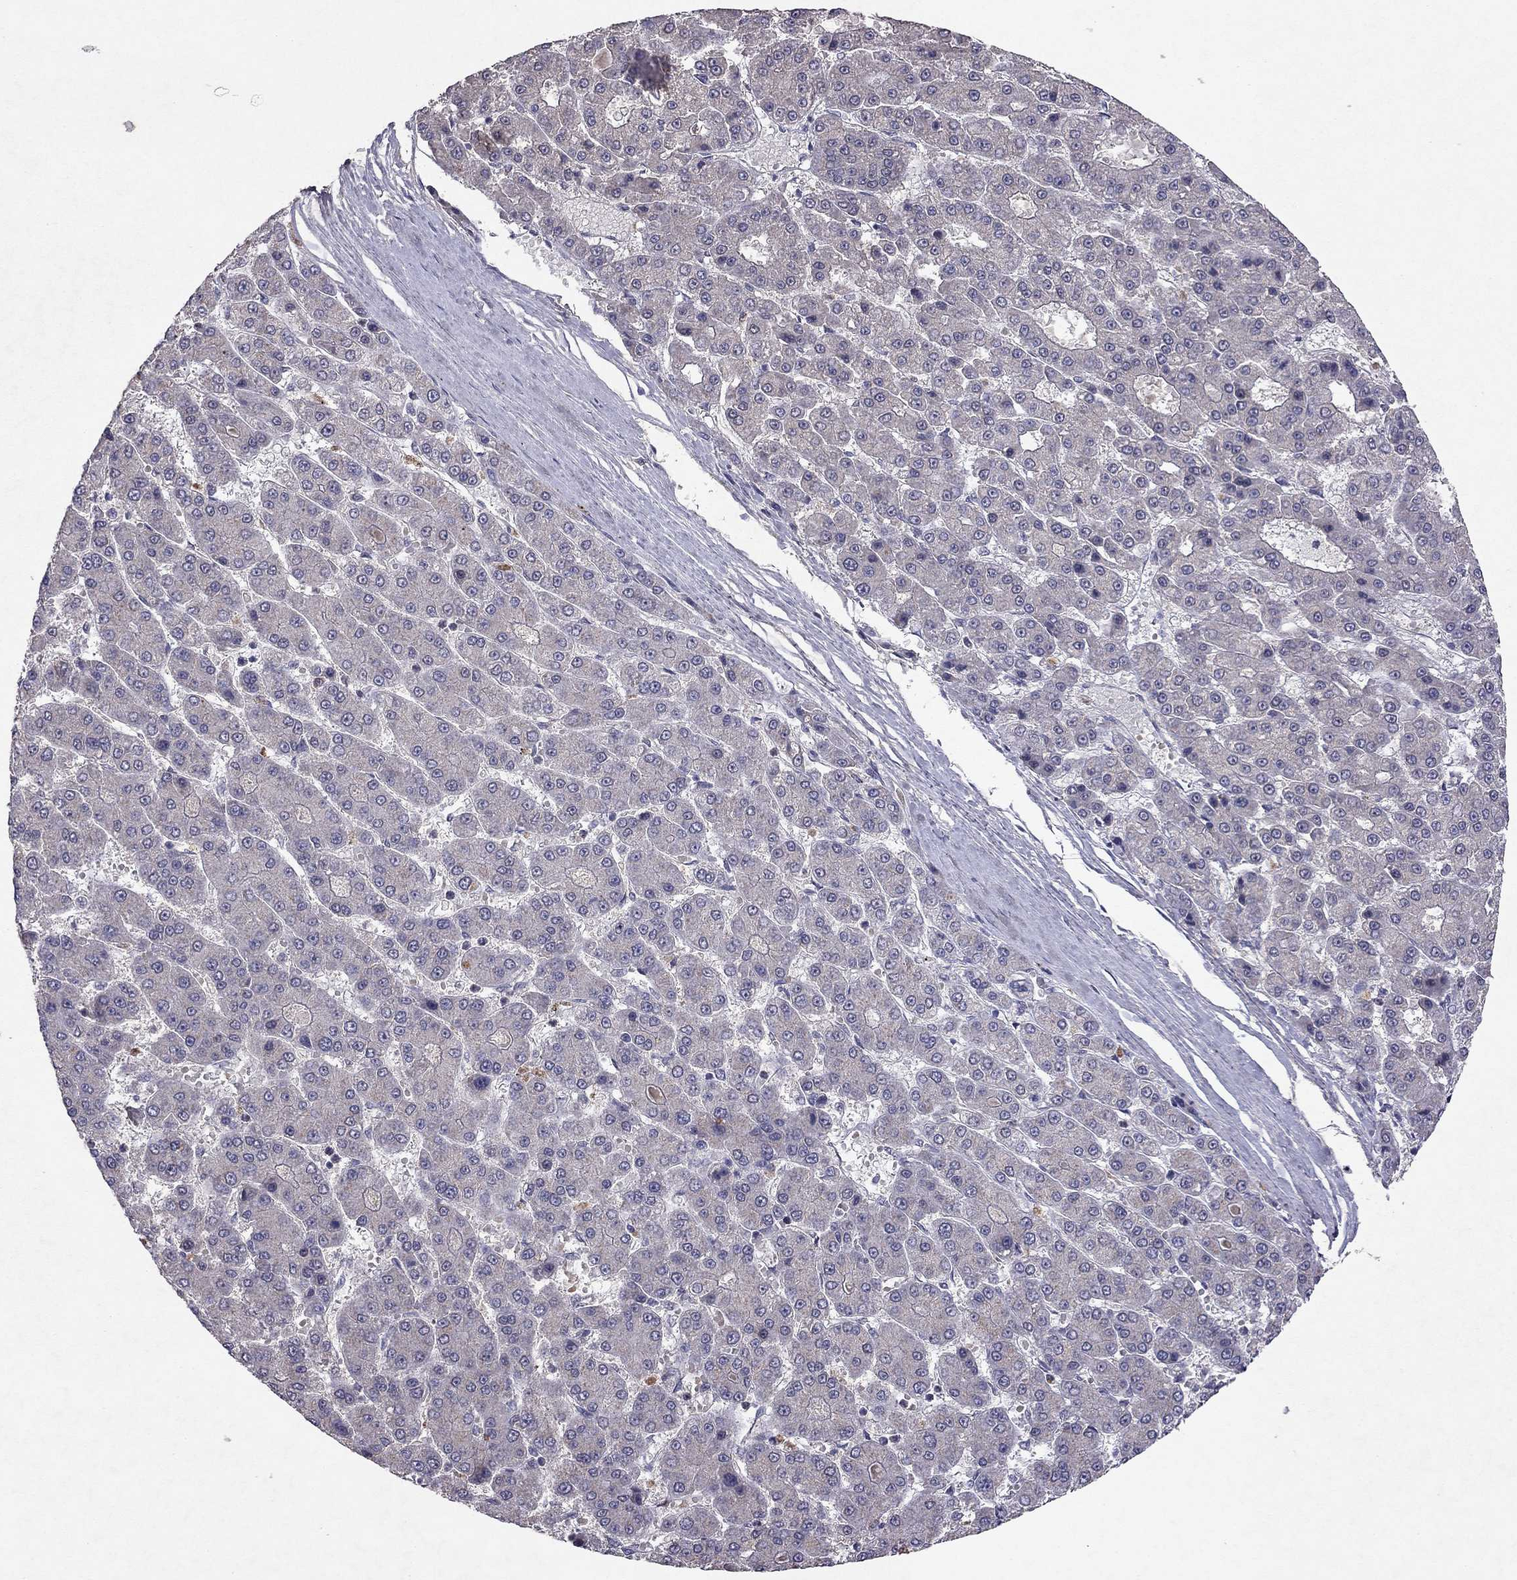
{"staining": {"intensity": "negative", "quantity": "none", "location": "none"}, "tissue": "liver cancer", "cell_type": "Tumor cells", "image_type": "cancer", "snomed": [{"axis": "morphology", "description": "Carcinoma, Hepatocellular, NOS"}, {"axis": "topography", "description": "Liver"}], "caption": "Tumor cells show no significant expression in liver hepatocellular carcinoma. (DAB (3,3'-diaminobenzidine) IHC with hematoxylin counter stain).", "gene": "ESR2", "patient": {"sex": "male", "age": 70}}